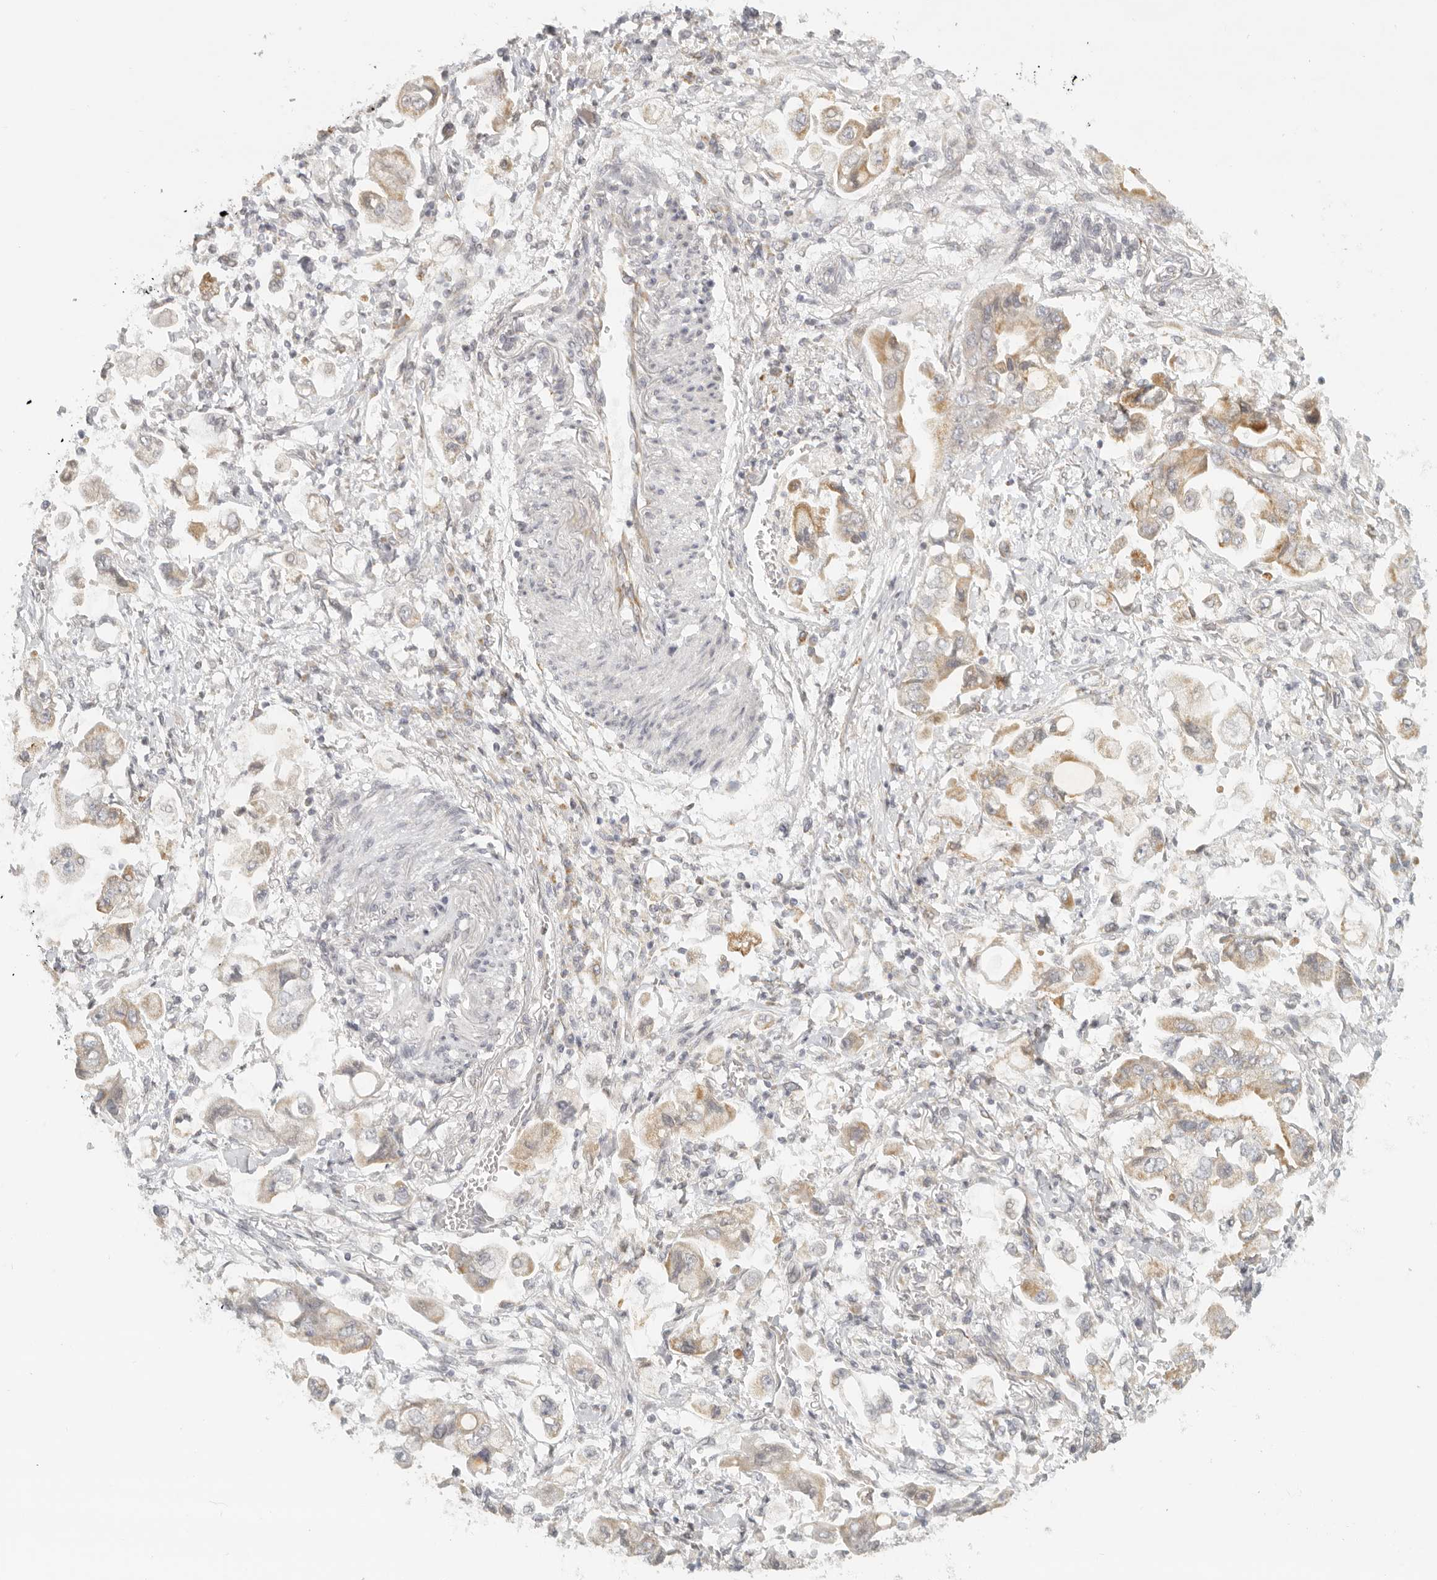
{"staining": {"intensity": "moderate", "quantity": ">75%", "location": "cytoplasmic/membranous"}, "tissue": "stomach cancer", "cell_type": "Tumor cells", "image_type": "cancer", "snomed": [{"axis": "morphology", "description": "Adenocarcinoma, NOS"}, {"axis": "topography", "description": "Stomach"}], "caption": "Human adenocarcinoma (stomach) stained with a brown dye exhibits moderate cytoplasmic/membranous positive expression in about >75% of tumor cells.", "gene": "KDF1", "patient": {"sex": "male", "age": 62}}